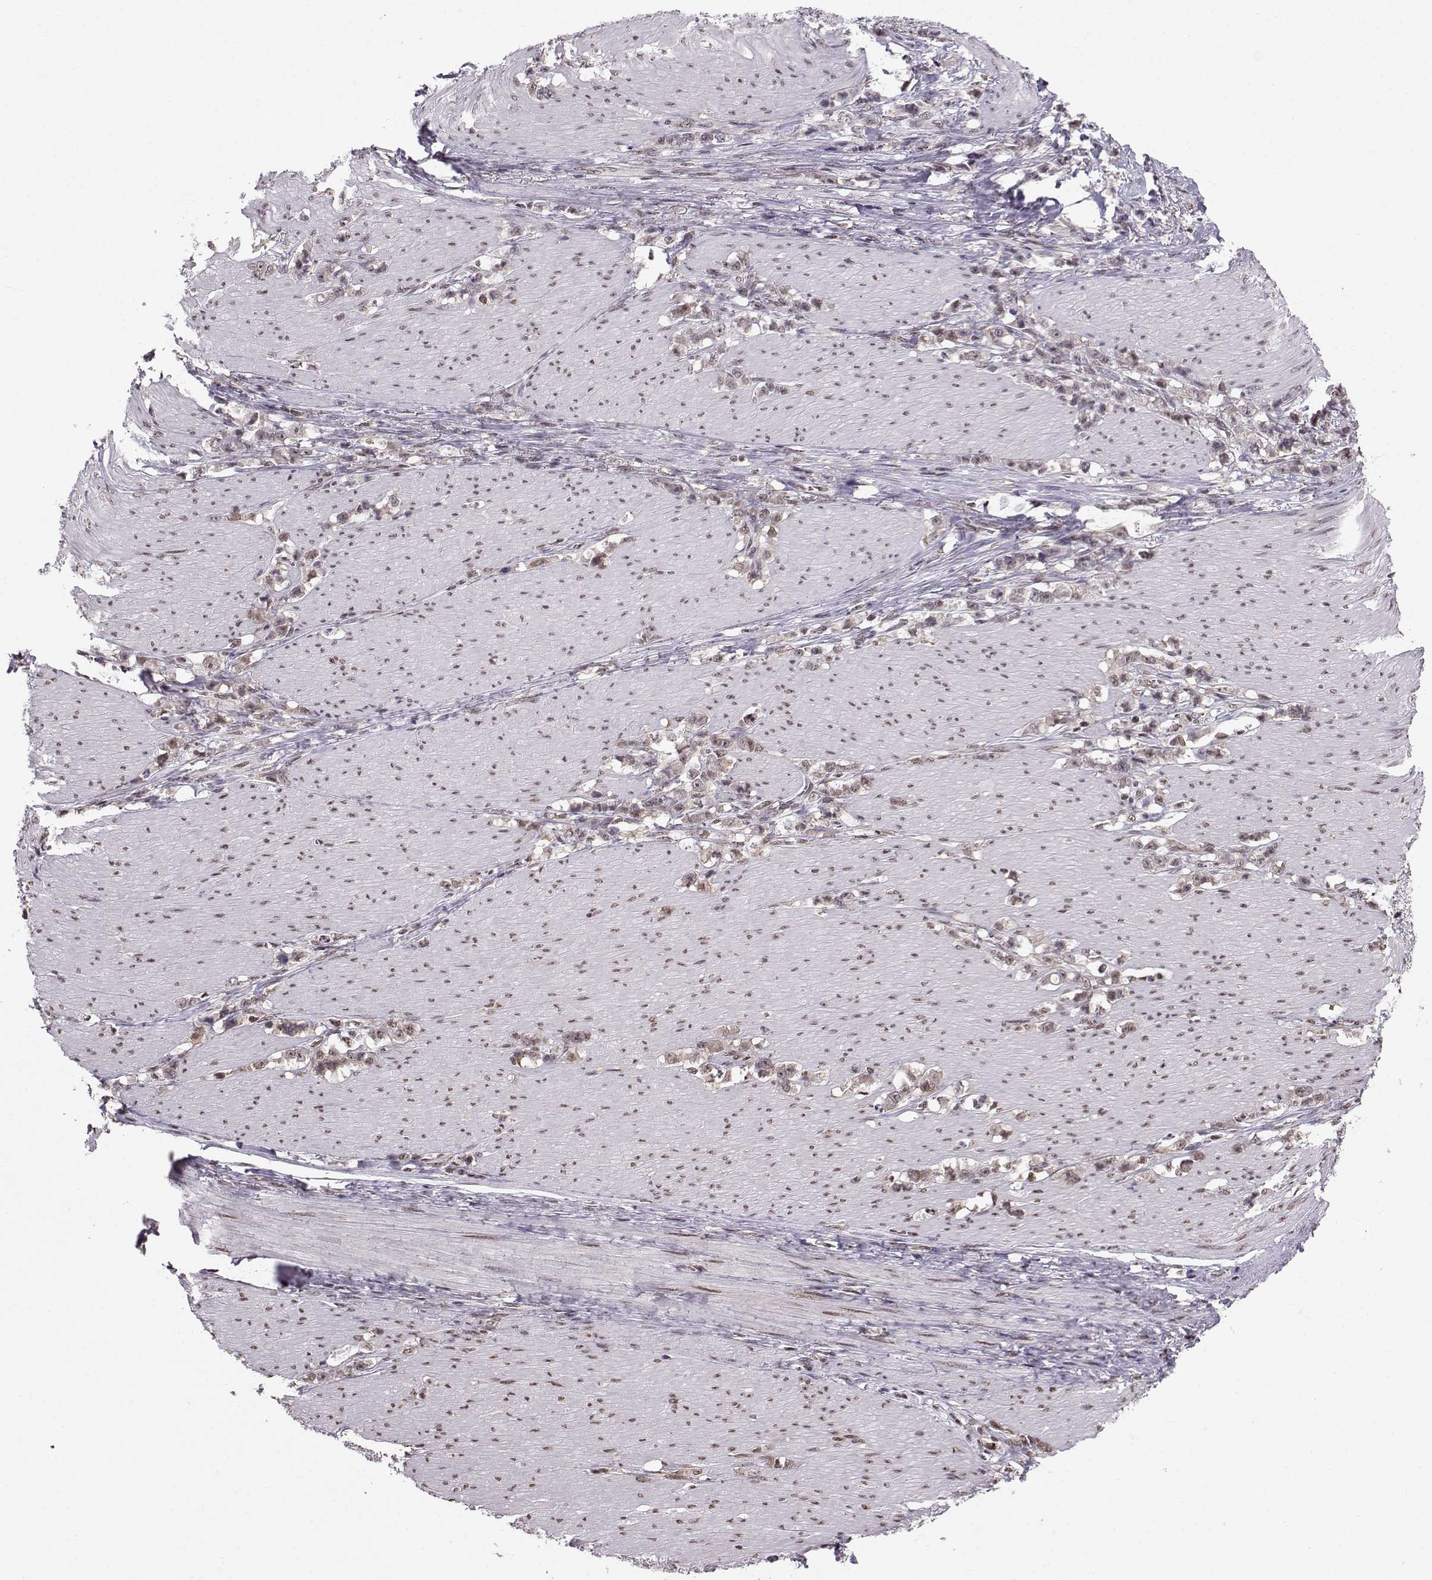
{"staining": {"intensity": "negative", "quantity": "none", "location": "none"}, "tissue": "stomach cancer", "cell_type": "Tumor cells", "image_type": "cancer", "snomed": [{"axis": "morphology", "description": "Adenocarcinoma, NOS"}, {"axis": "topography", "description": "Stomach, lower"}], "caption": "Human stomach cancer (adenocarcinoma) stained for a protein using IHC shows no positivity in tumor cells.", "gene": "EZH1", "patient": {"sex": "male", "age": 88}}